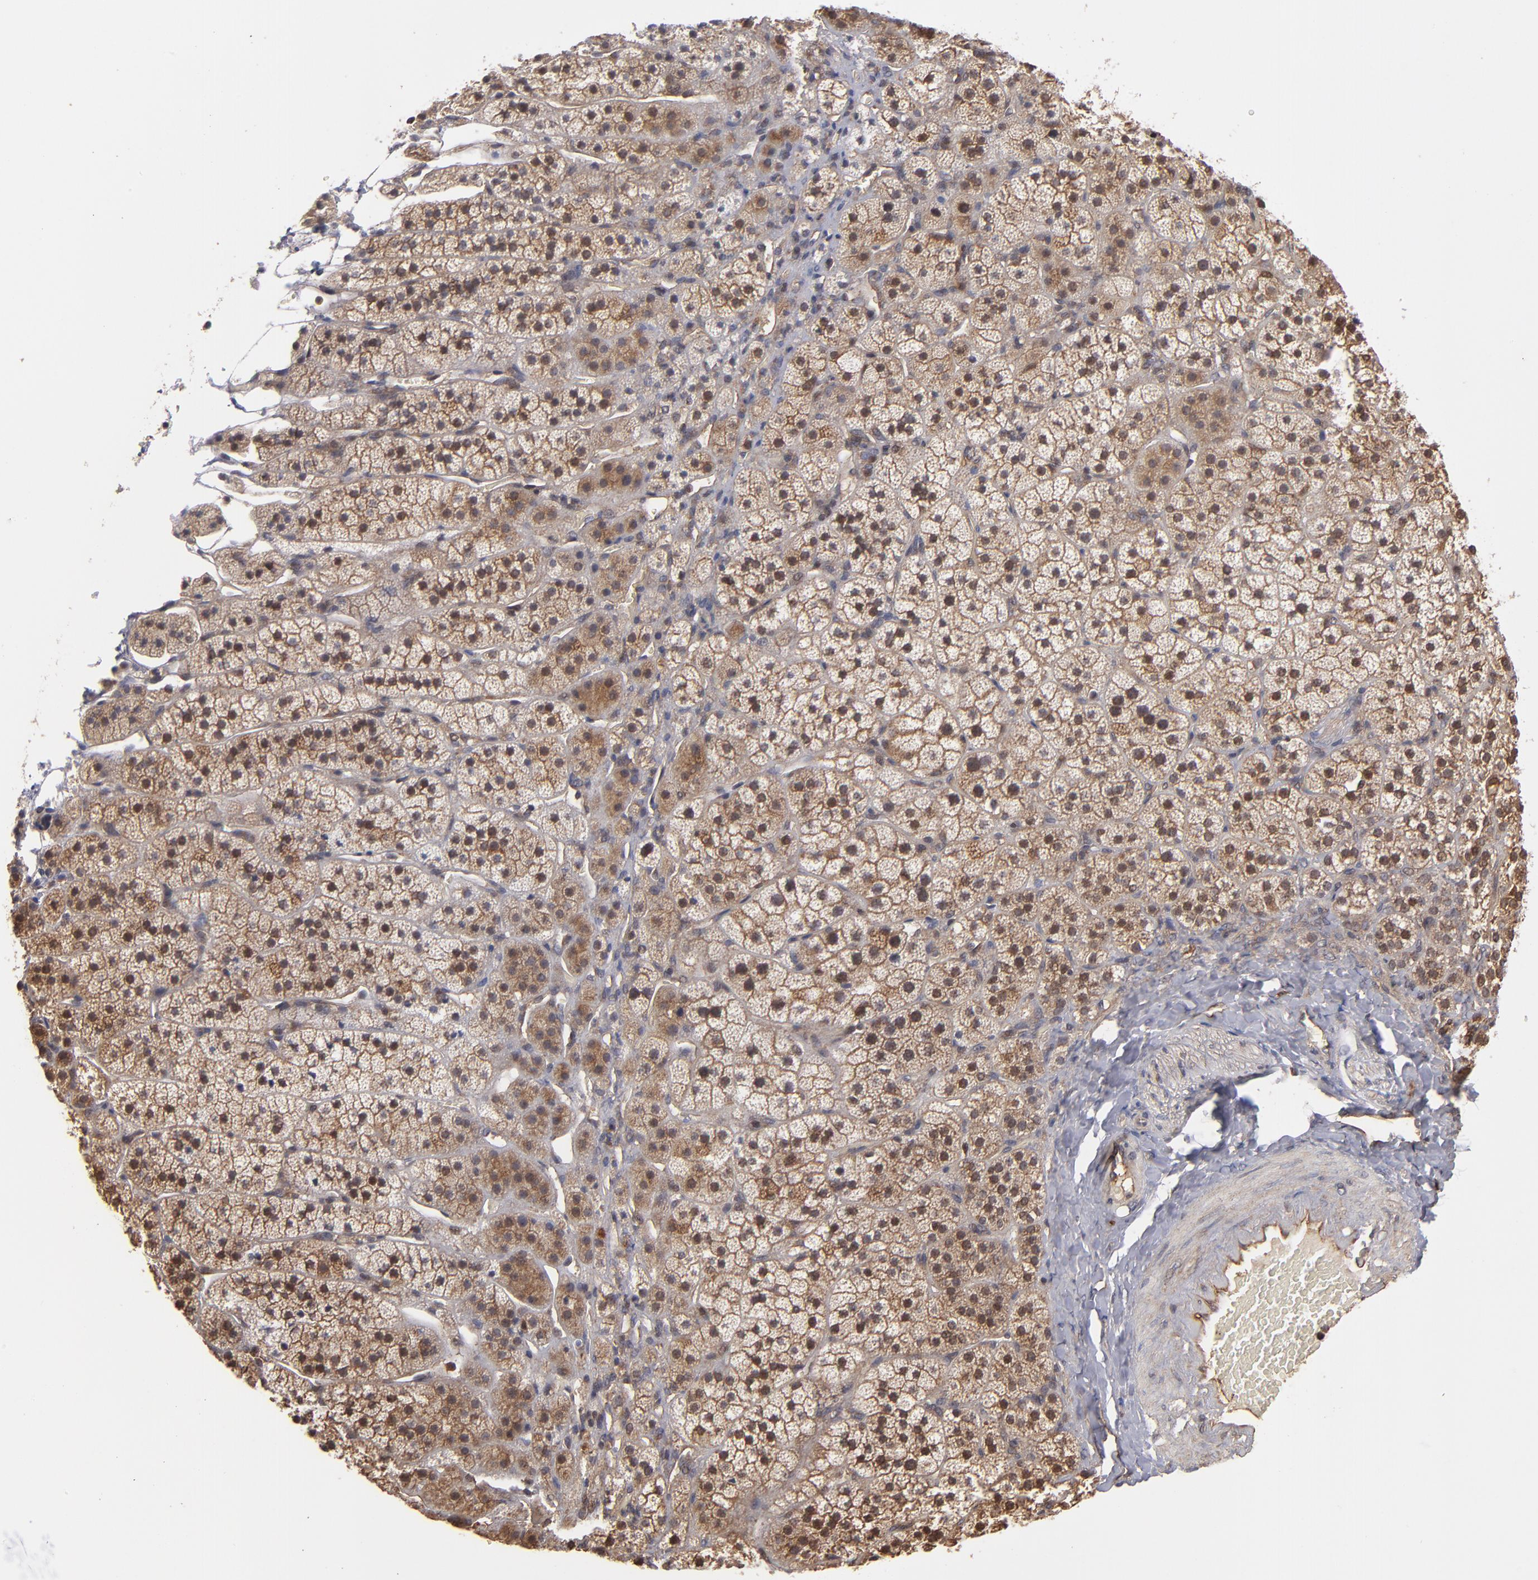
{"staining": {"intensity": "moderate", "quantity": ">75%", "location": "cytoplasmic/membranous"}, "tissue": "adrenal gland", "cell_type": "Glandular cells", "image_type": "normal", "snomed": [{"axis": "morphology", "description": "Normal tissue, NOS"}, {"axis": "topography", "description": "Adrenal gland"}], "caption": "This histopathology image shows IHC staining of unremarkable adrenal gland, with medium moderate cytoplasmic/membranous positivity in approximately >75% of glandular cells.", "gene": "BDKRB1", "patient": {"sex": "female", "age": 44}}